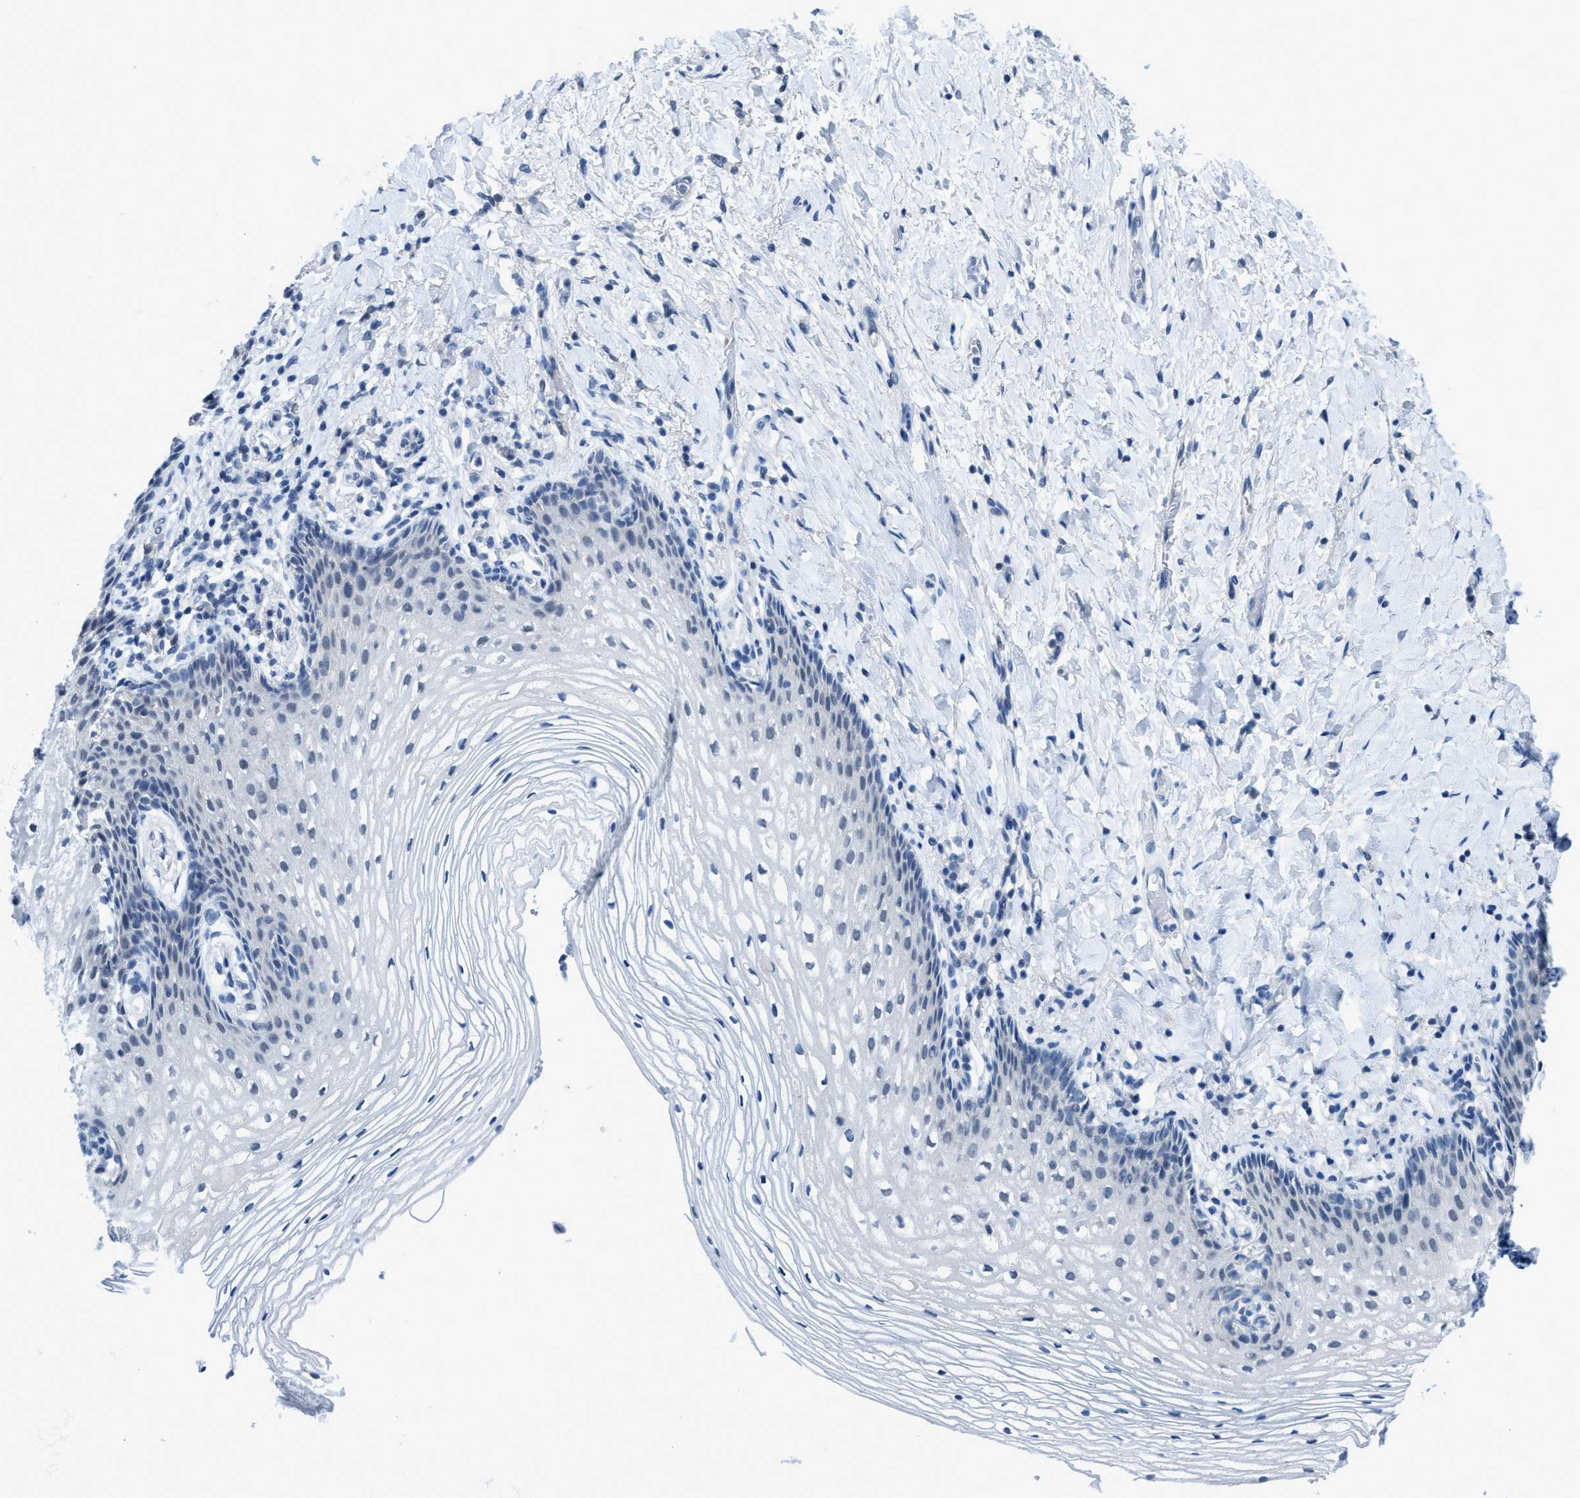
{"staining": {"intensity": "negative", "quantity": "none", "location": "none"}, "tissue": "vagina", "cell_type": "Squamous epithelial cells", "image_type": "normal", "snomed": [{"axis": "morphology", "description": "Normal tissue, NOS"}, {"axis": "topography", "description": "Vagina"}], "caption": "This is an immunohistochemistry (IHC) photomicrograph of benign human vagina. There is no staining in squamous epithelial cells.", "gene": "DNAI1", "patient": {"sex": "female", "age": 60}}